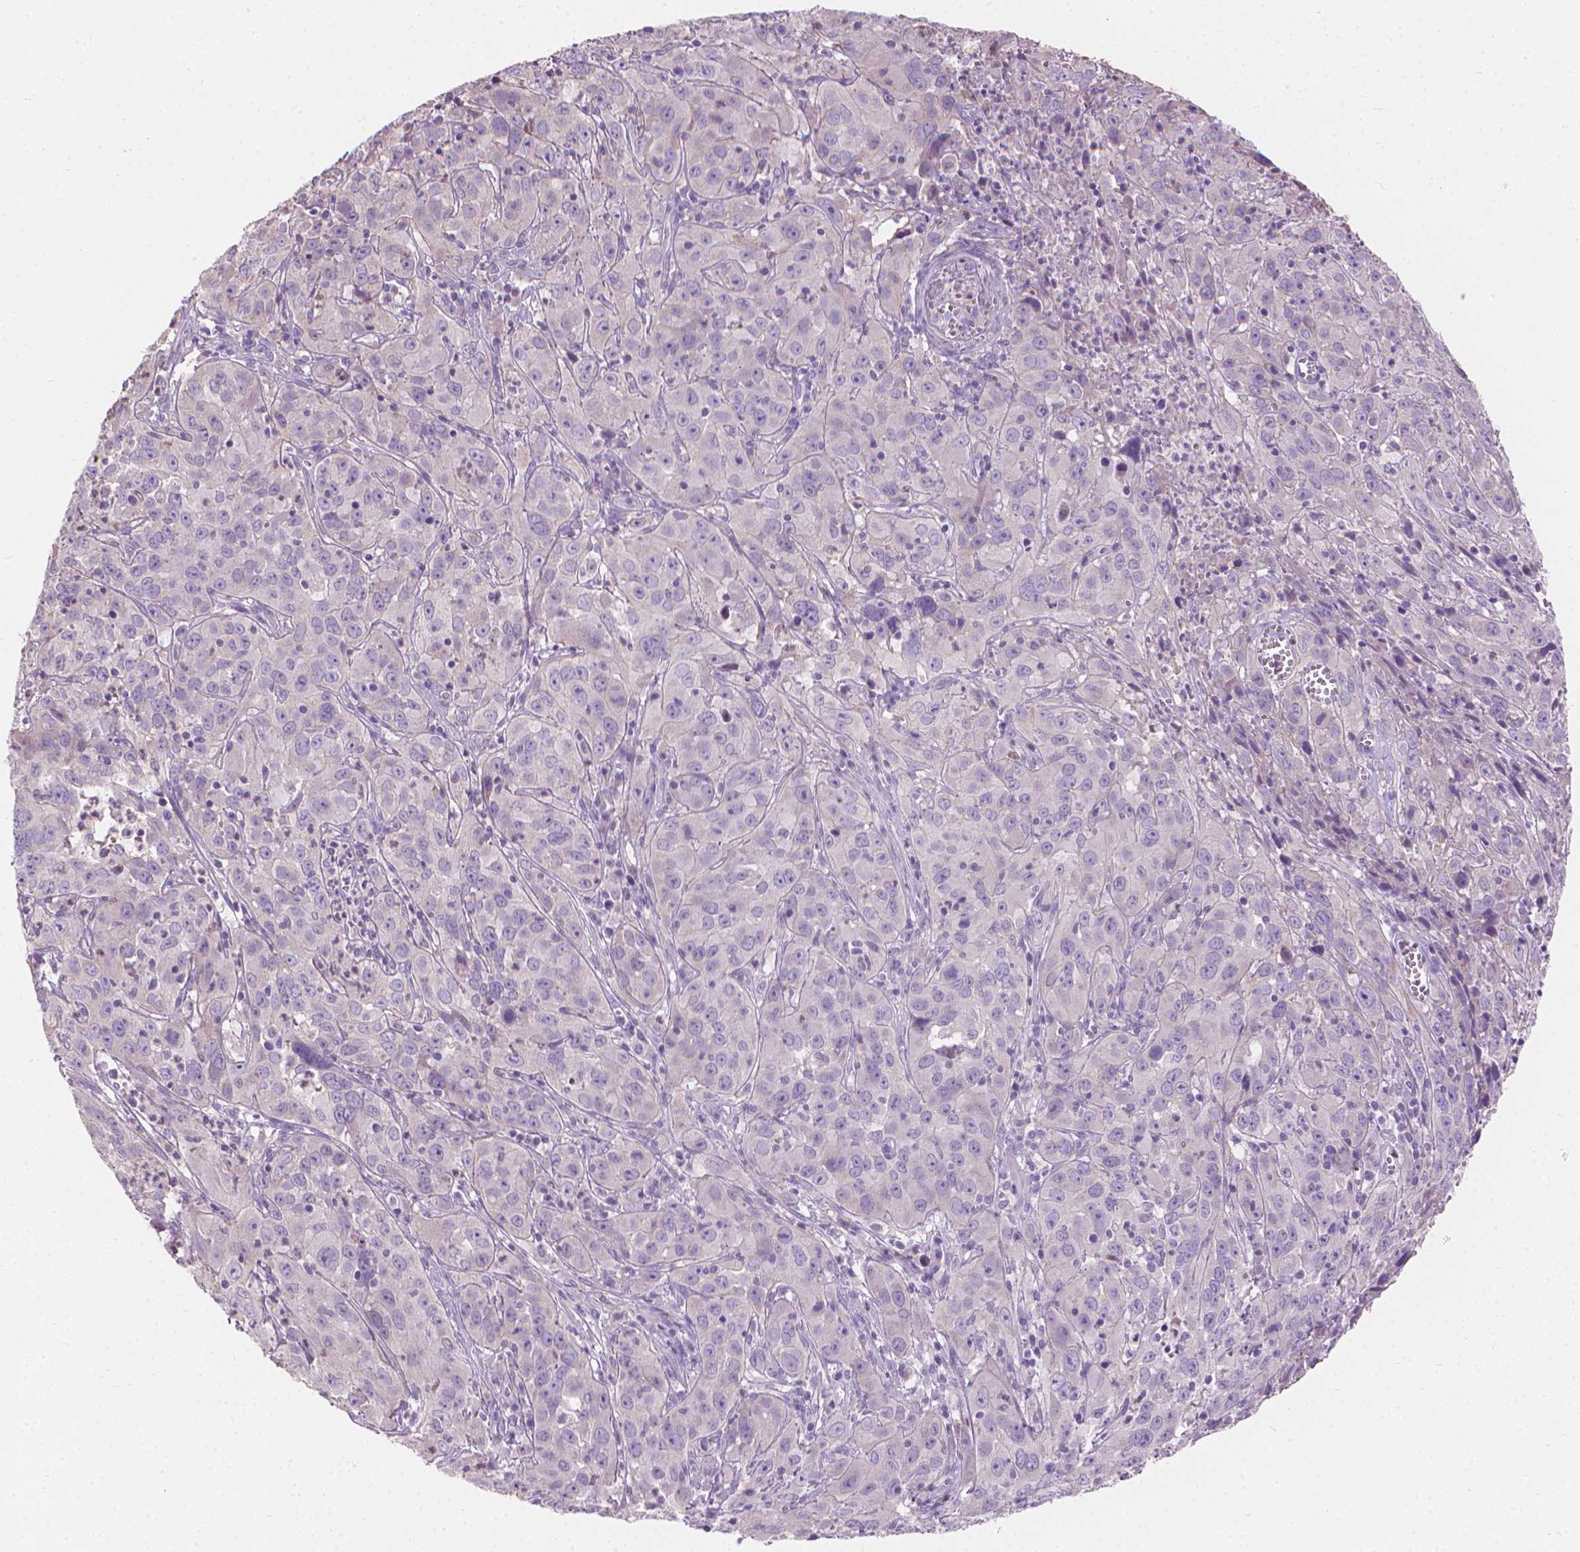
{"staining": {"intensity": "negative", "quantity": "none", "location": "none"}, "tissue": "cervical cancer", "cell_type": "Tumor cells", "image_type": "cancer", "snomed": [{"axis": "morphology", "description": "Squamous cell carcinoma, NOS"}, {"axis": "topography", "description": "Cervix"}], "caption": "DAB (3,3'-diaminobenzidine) immunohistochemical staining of cervical squamous cell carcinoma shows no significant expression in tumor cells.", "gene": "CABCOCO1", "patient": {"sex": "female", "age": 32}}